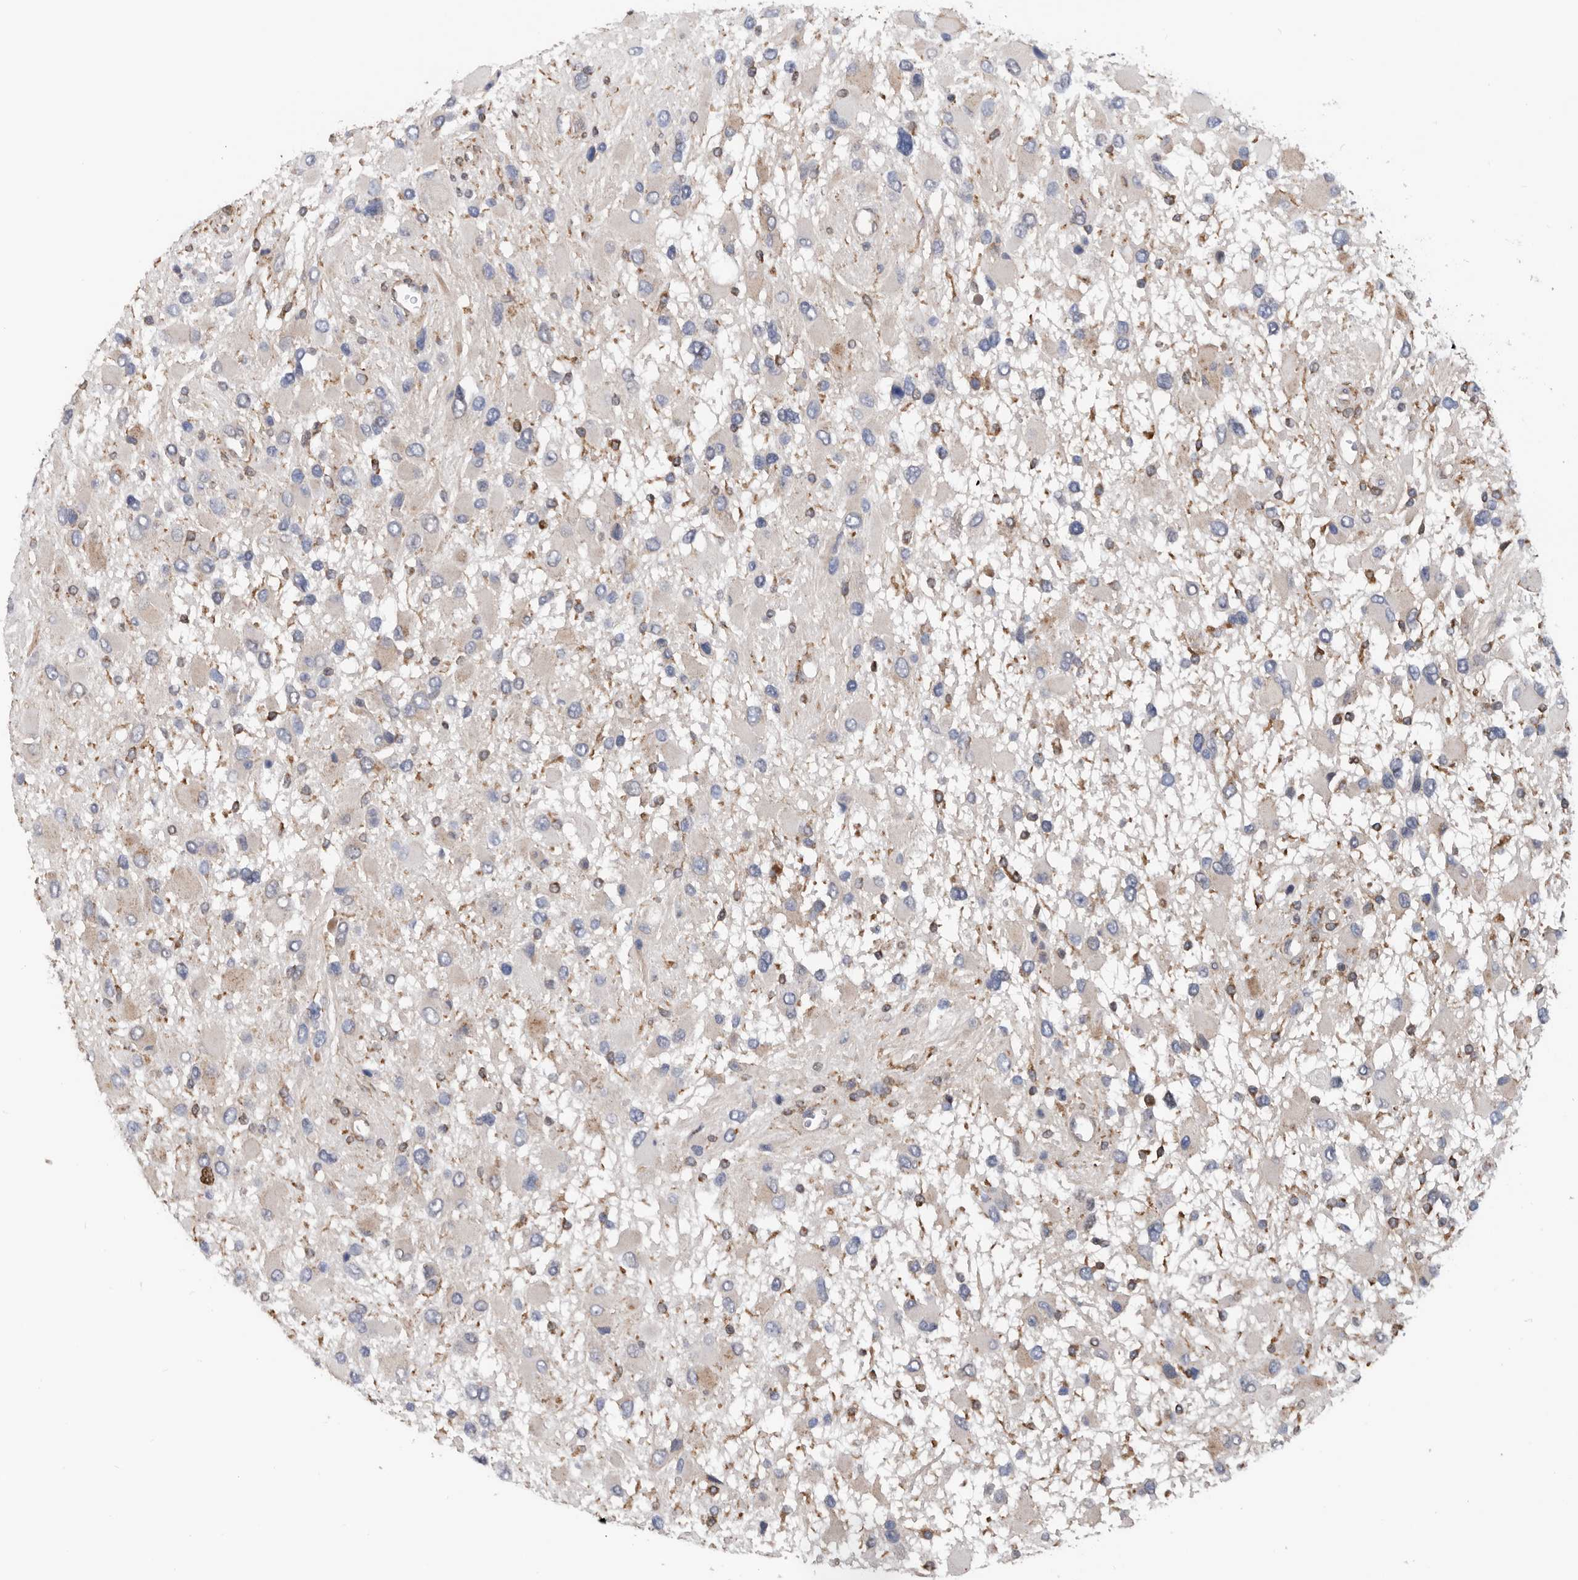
{"staining": {"intensity": "weak", "quantity": "<25%", "location": "cytoplasmic/membranous"}, "tissue": "glioma", "cell_type": "Tumor cells", "image_type": "cancer", "snomed": [{"axis": "morphology", "description": "Glioma, malignant, High grade"}, {"axis": "topography", "description": "Brain"}], "caption": "Tumor cells show no significant staining in malignant high-grade glioma.", "gene": "ATAD2", "patient": {"sex": "male", "age": 53}}